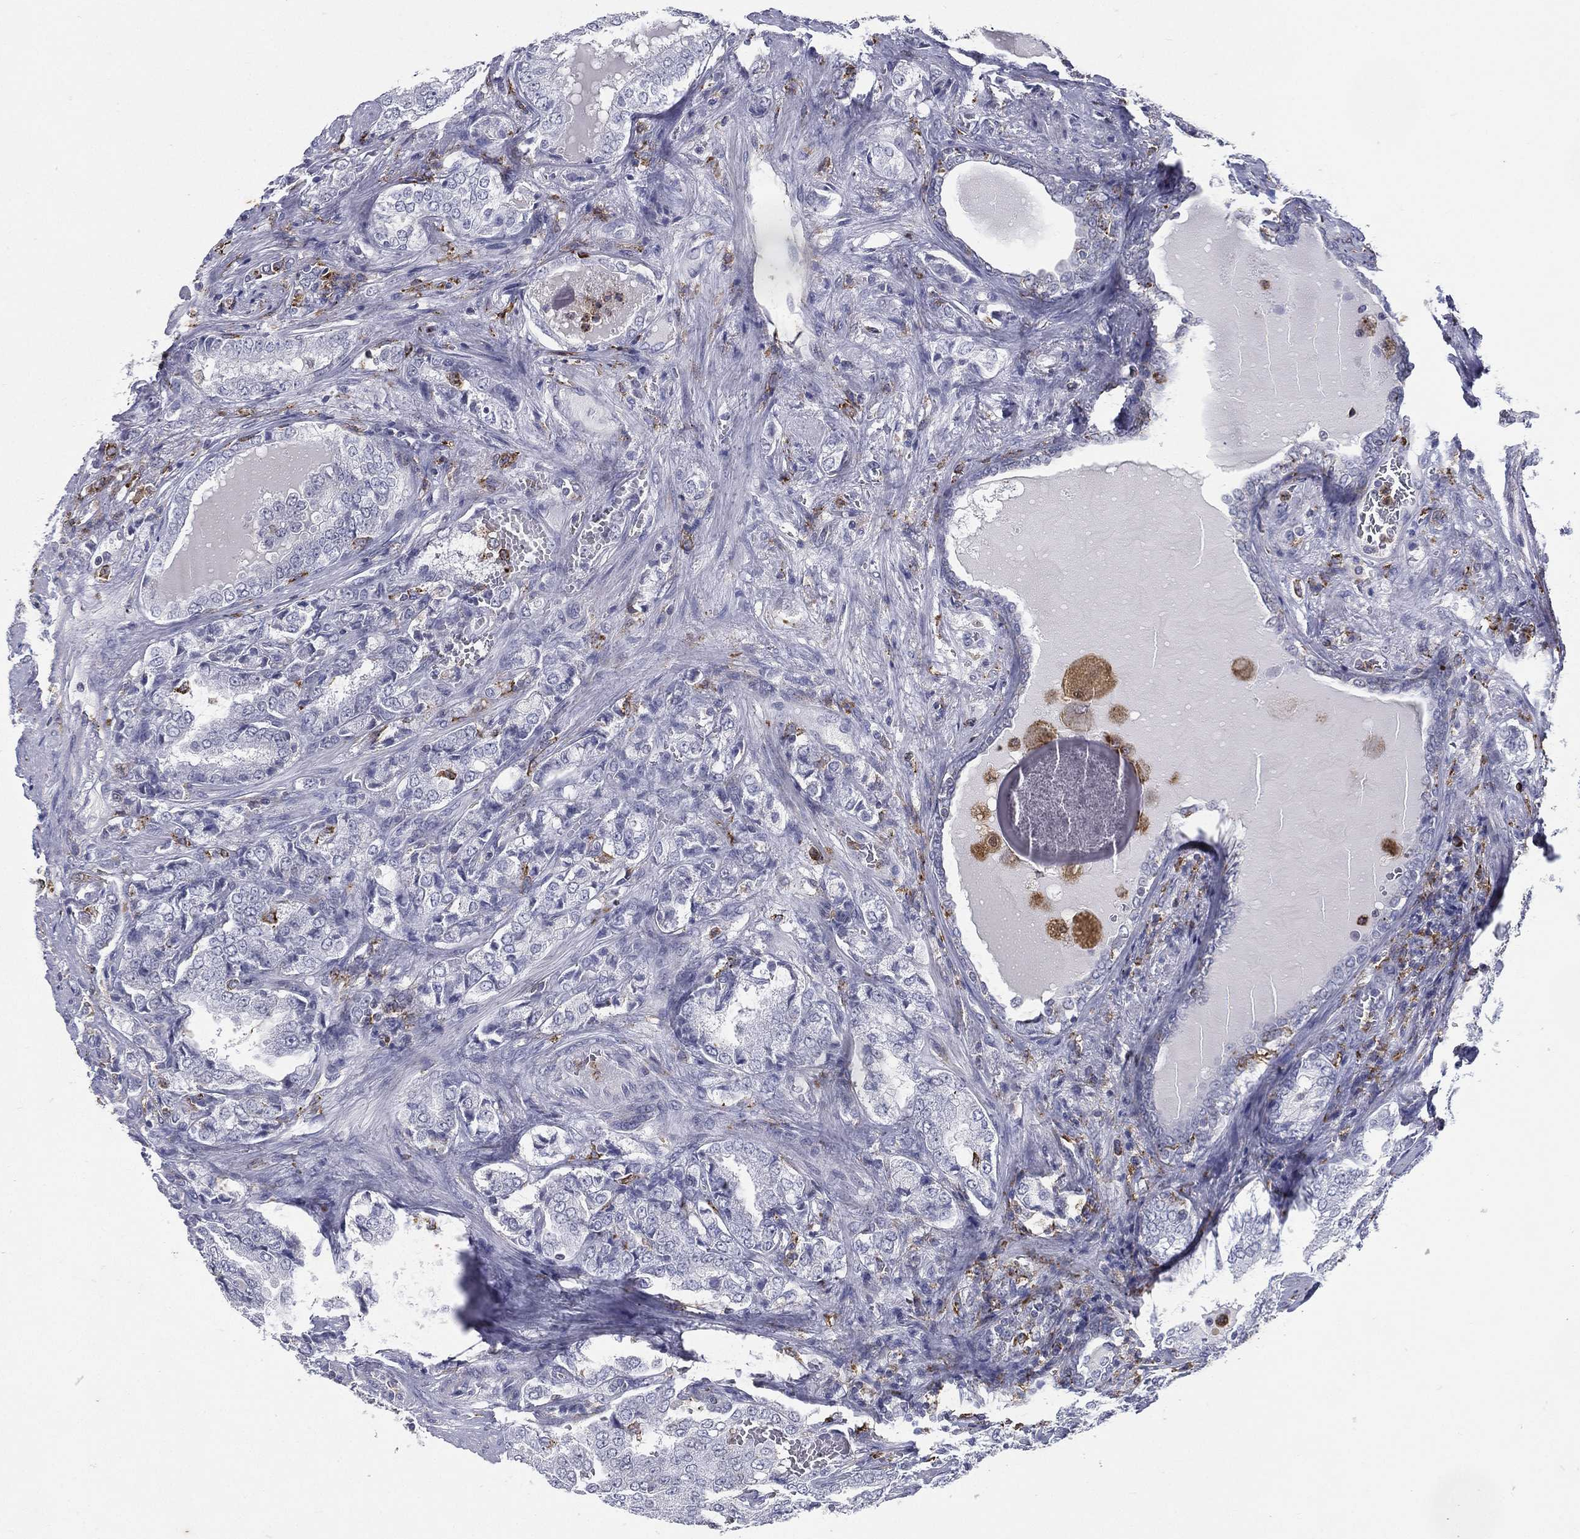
{"staining": {"intensity": "negative", "quantity": "none", "location": "none"}, "tissue": "prostate cancer", "cell_type": "Tumor cells", "image_type": "cancer", "snomed": [{"axis": "morphology", "description": "Adenocarcinoma, NOS"}, {"axis": "topography", "description": "Prostate"}], "caption": "DAB (3,3'-diaminobenzidine) immunohistochemical staining of prostate cancer (adenocarcinoma) demonstrates no significant staining in tumor cells.", "gene": "EVI2B", "patient": {"sex": "male", "age": 65}}